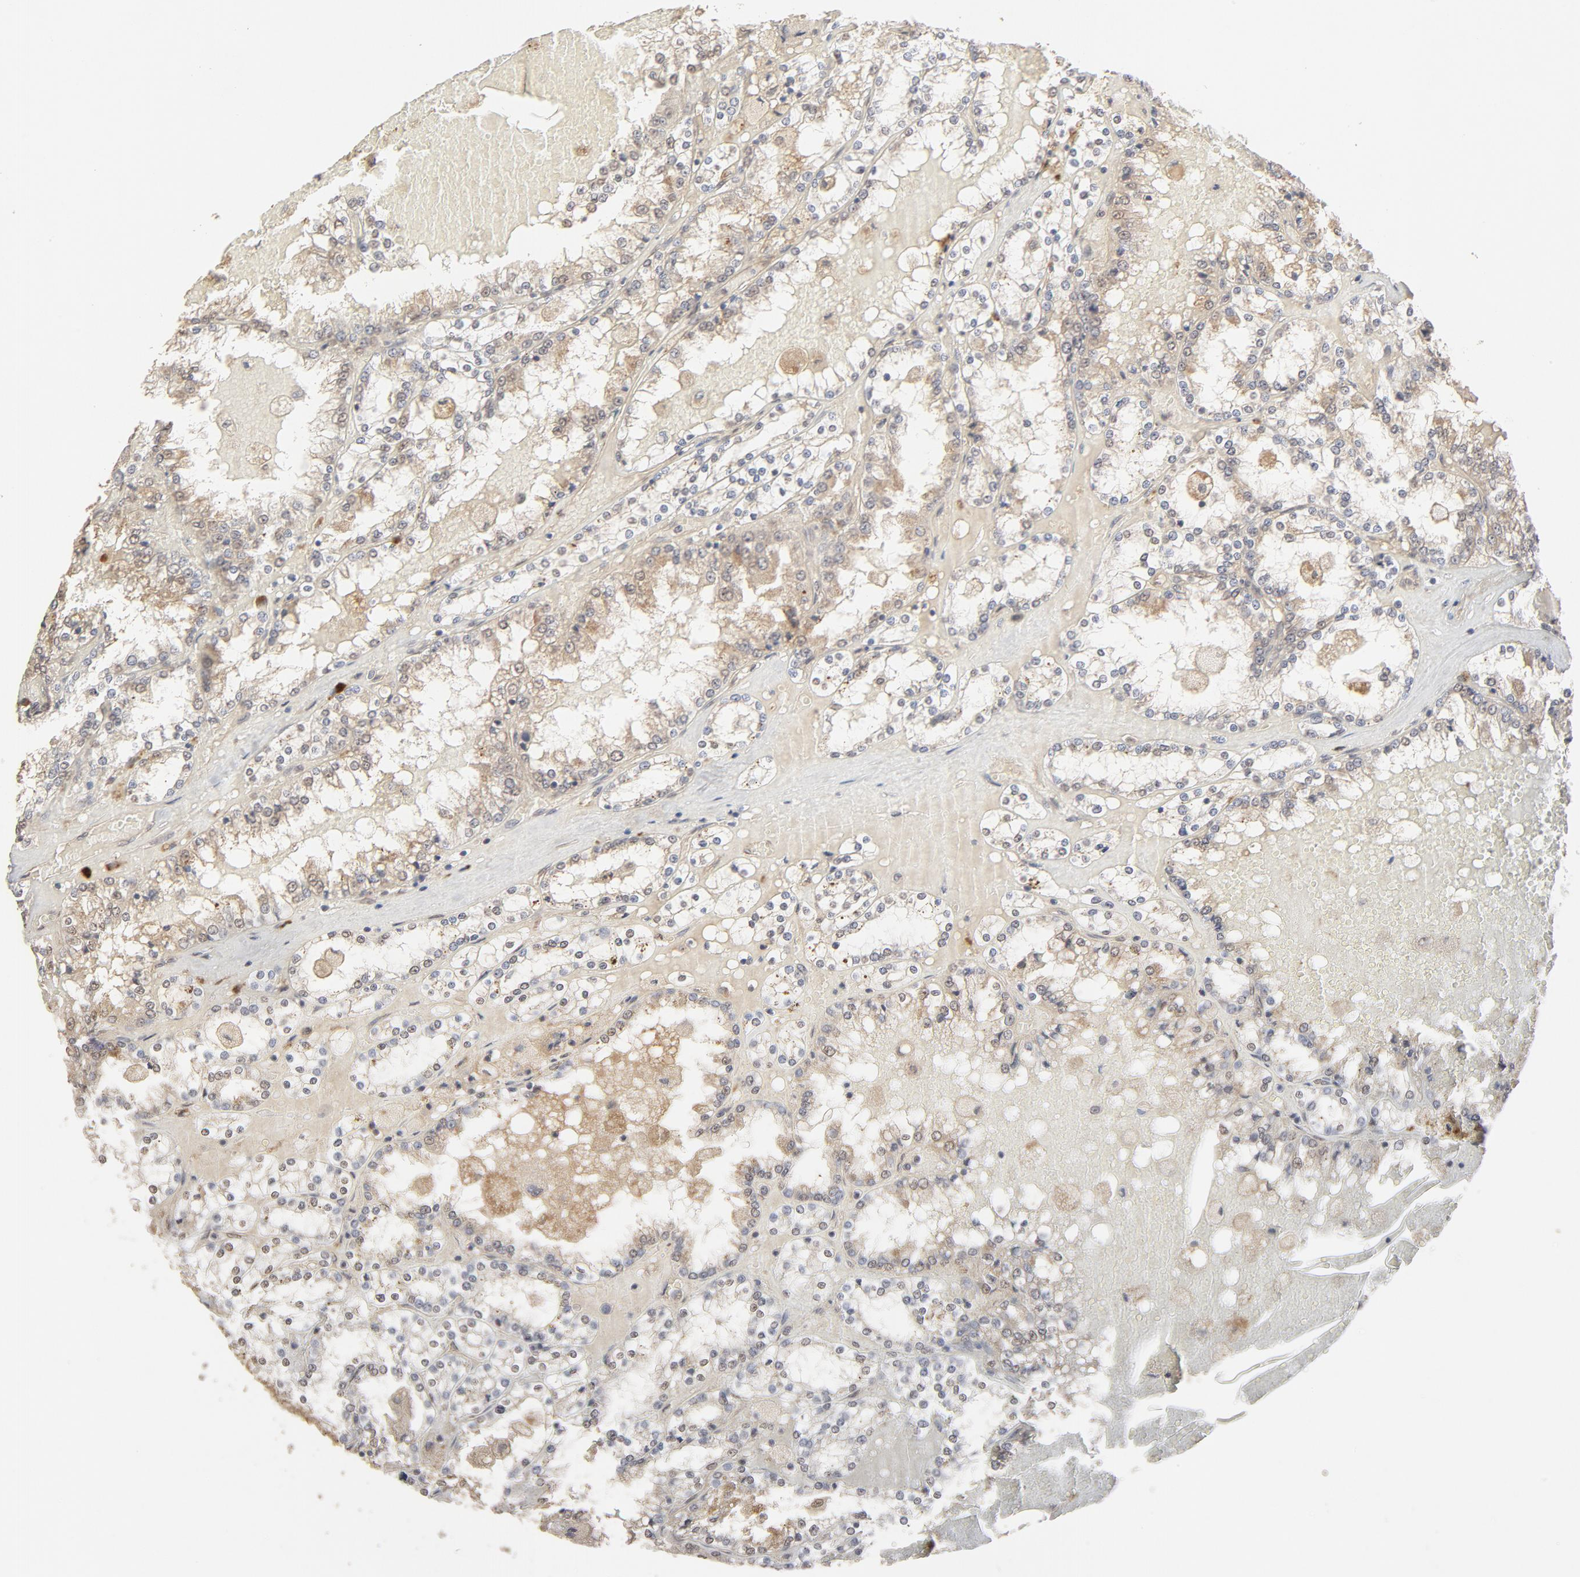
{"staining": {"intensity": "moderate", "quantity": "25%-75%", "location": "cytoplasmic/membranous,nuclear"}, "tissue": "renal cancer", "cell_type": "Tumor cells", "image_type": "cancer", "snomed": [{"axis": "morphology", "description": "Adenocarcinoma, NOS"}, {"axis": "topography", "description": "Kidney"}], "caption": "Adenocarcinoma (renal) stained for a protein (brown) demonstrates moderate cytoplasmic/membranous and nuclear positive positivity in approximately 25%-75% of tumor cells.", "gene": "IL3RA", "patient": {"sex": "female", "age": 56}}